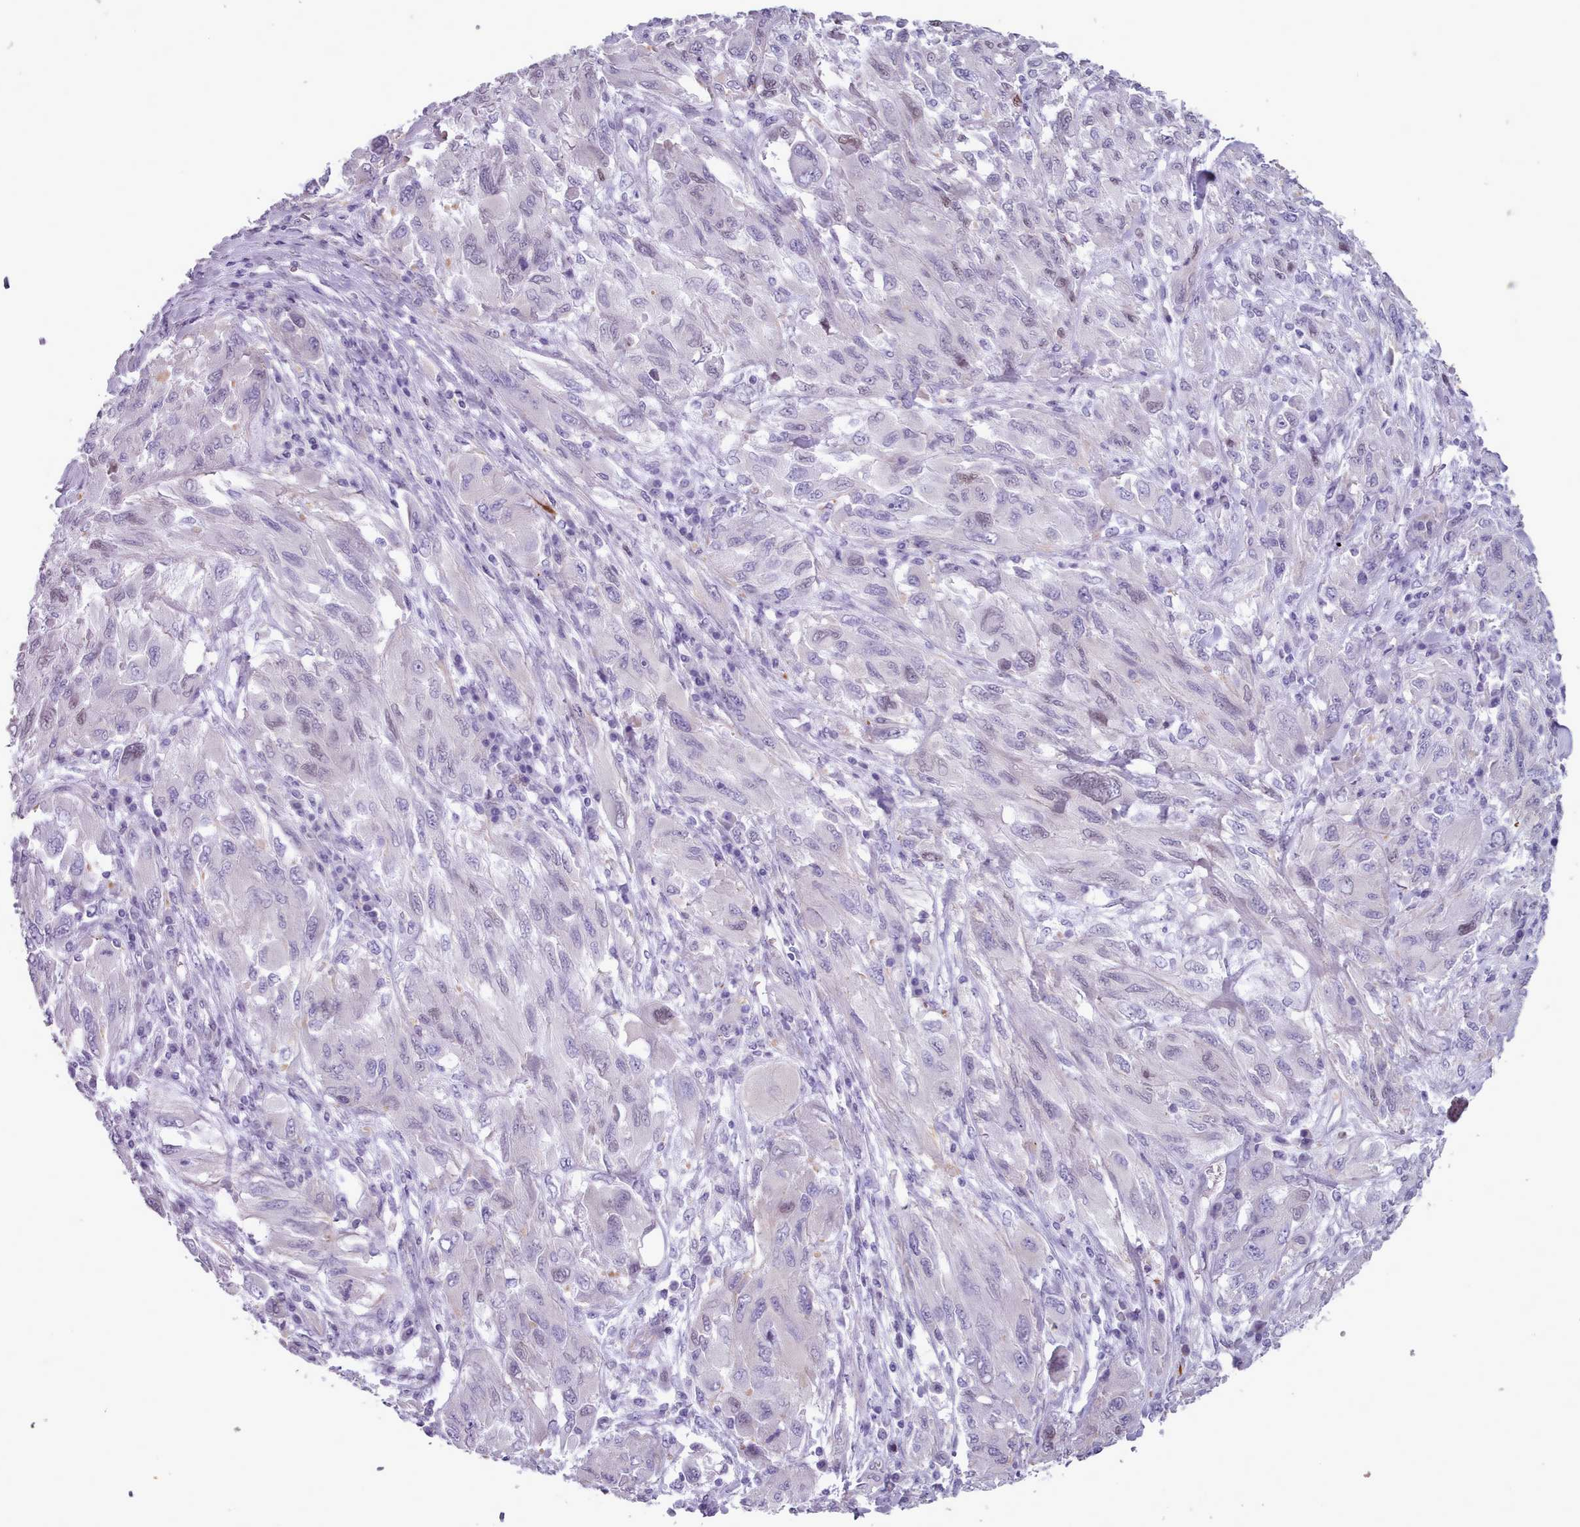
{"staining": {"intensity": "negative", "quantity": "none", "location": "none"}, "tissue": "melanoma", "cell_type": "Tumor cells", "image_type": "cancer", "snomed": [{"axis": "morphology", "description": "Malignant melanoma, NOS"}, {"axis": "topography", "description": "Skin"}], "caption": "IHC image of neoplastic tissue: human malignant melanoma stained with DAB (3,3'-diaminobenzidine) reveals no significant protein staining in tumor cells.", "gene": "KCNT2", "patient": {"sex": "female", "age": 91}}